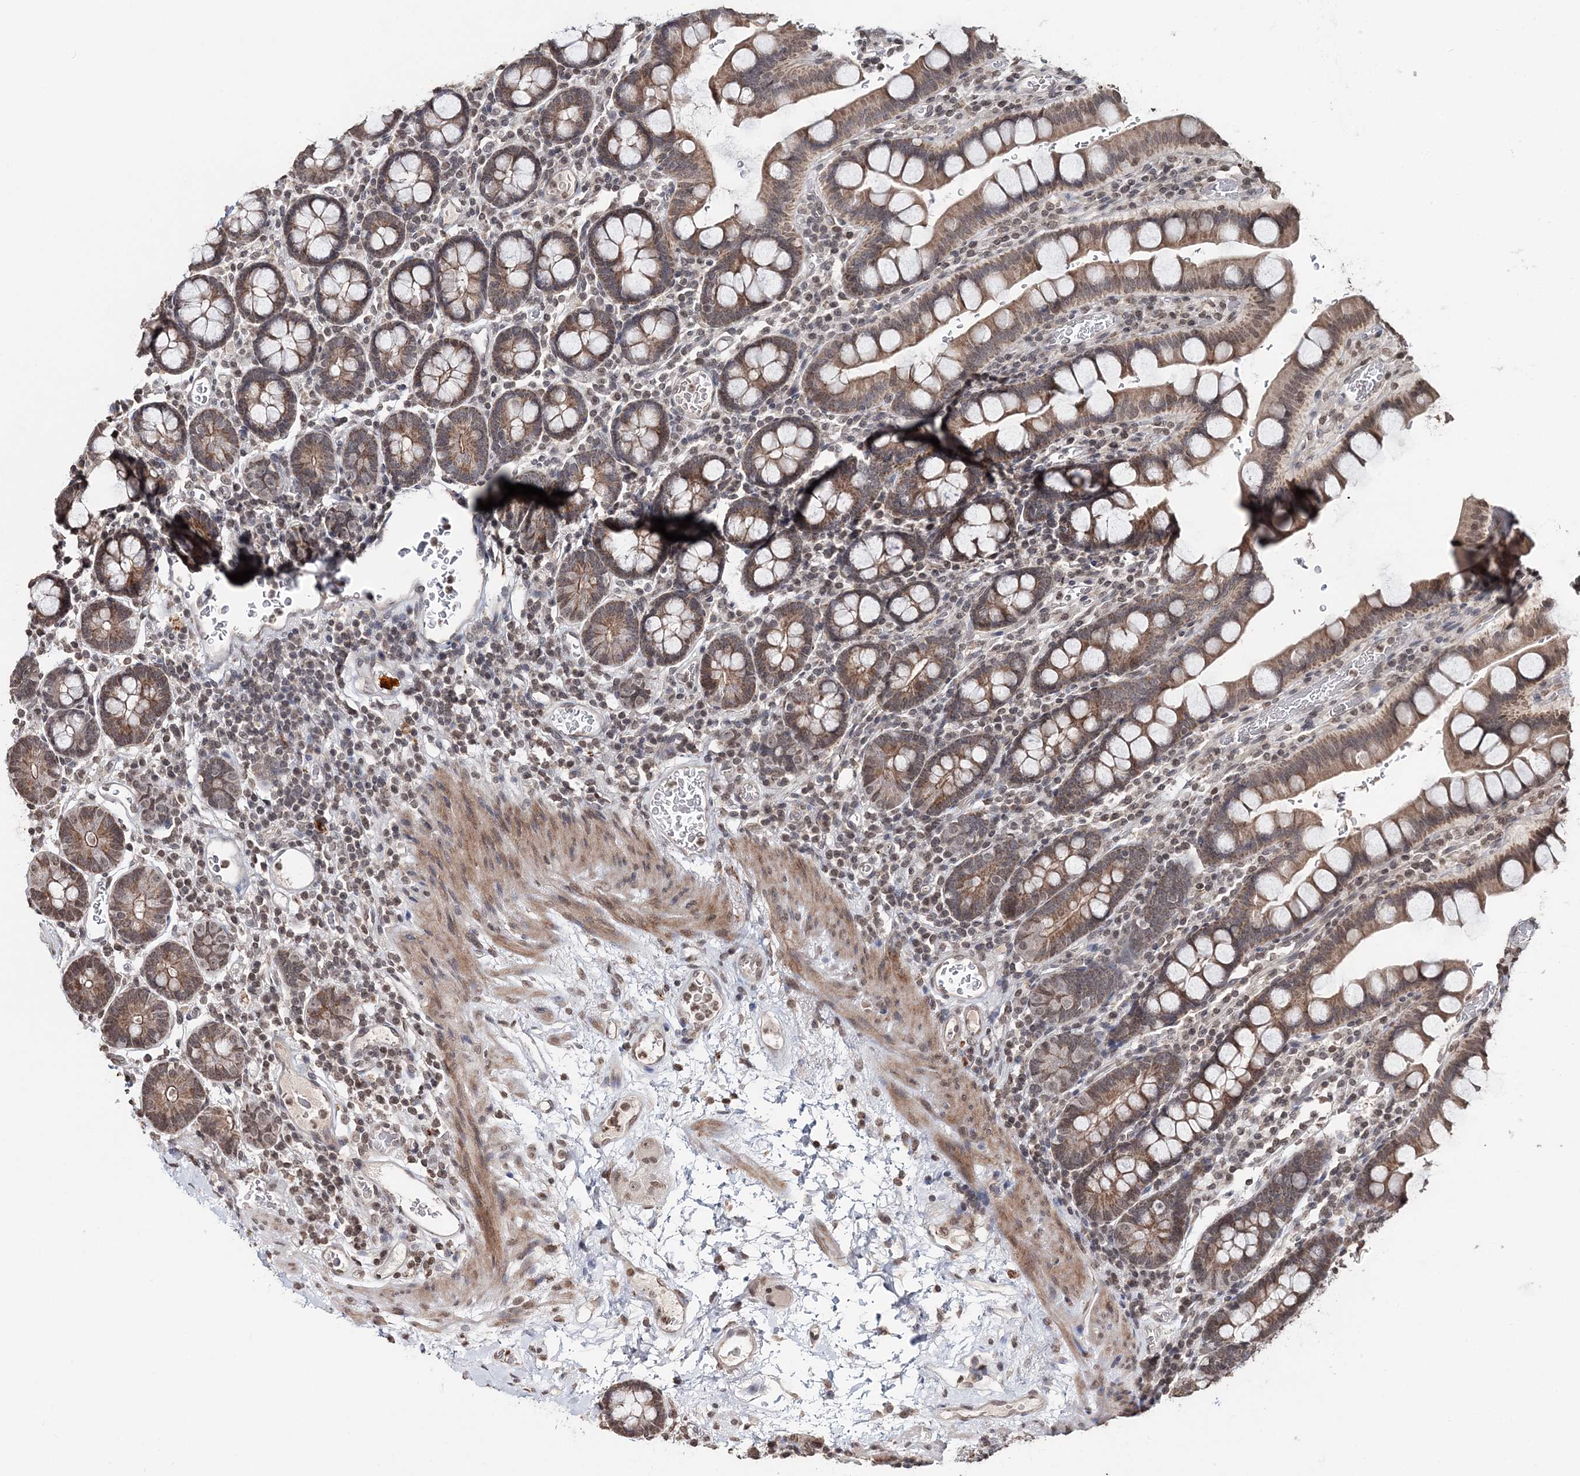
{"staining": {"intensity": "moderate", "quantity": "25%-75%", "location": "cytoplasmic/membranous,nuclear"}, "tissue": "small intestine", "cell_type": "Glandular cells", "image_type": "normal", "snomed": [{"axis": "morphology", "description": "Normal tissue, NOS"}, {"axis": "topography", "description": "Stomach, upper"}, {"axis": "topography", "description": "Stomach, lower"}, {"axis": "topography", "description": "Small intestine"}], "caption": "The immunohistochemical stain labels moderate cytoplasmic/membranous,nuclear positivity in glandular cells of normal small intestine. The protein of interest is stained brown, and the nuclei are stained in blue (DAB IHC with brightfield microscopy, high magnification).", "gene": "SOWAHB", "patient": {"sex": "male", "age": 68}}